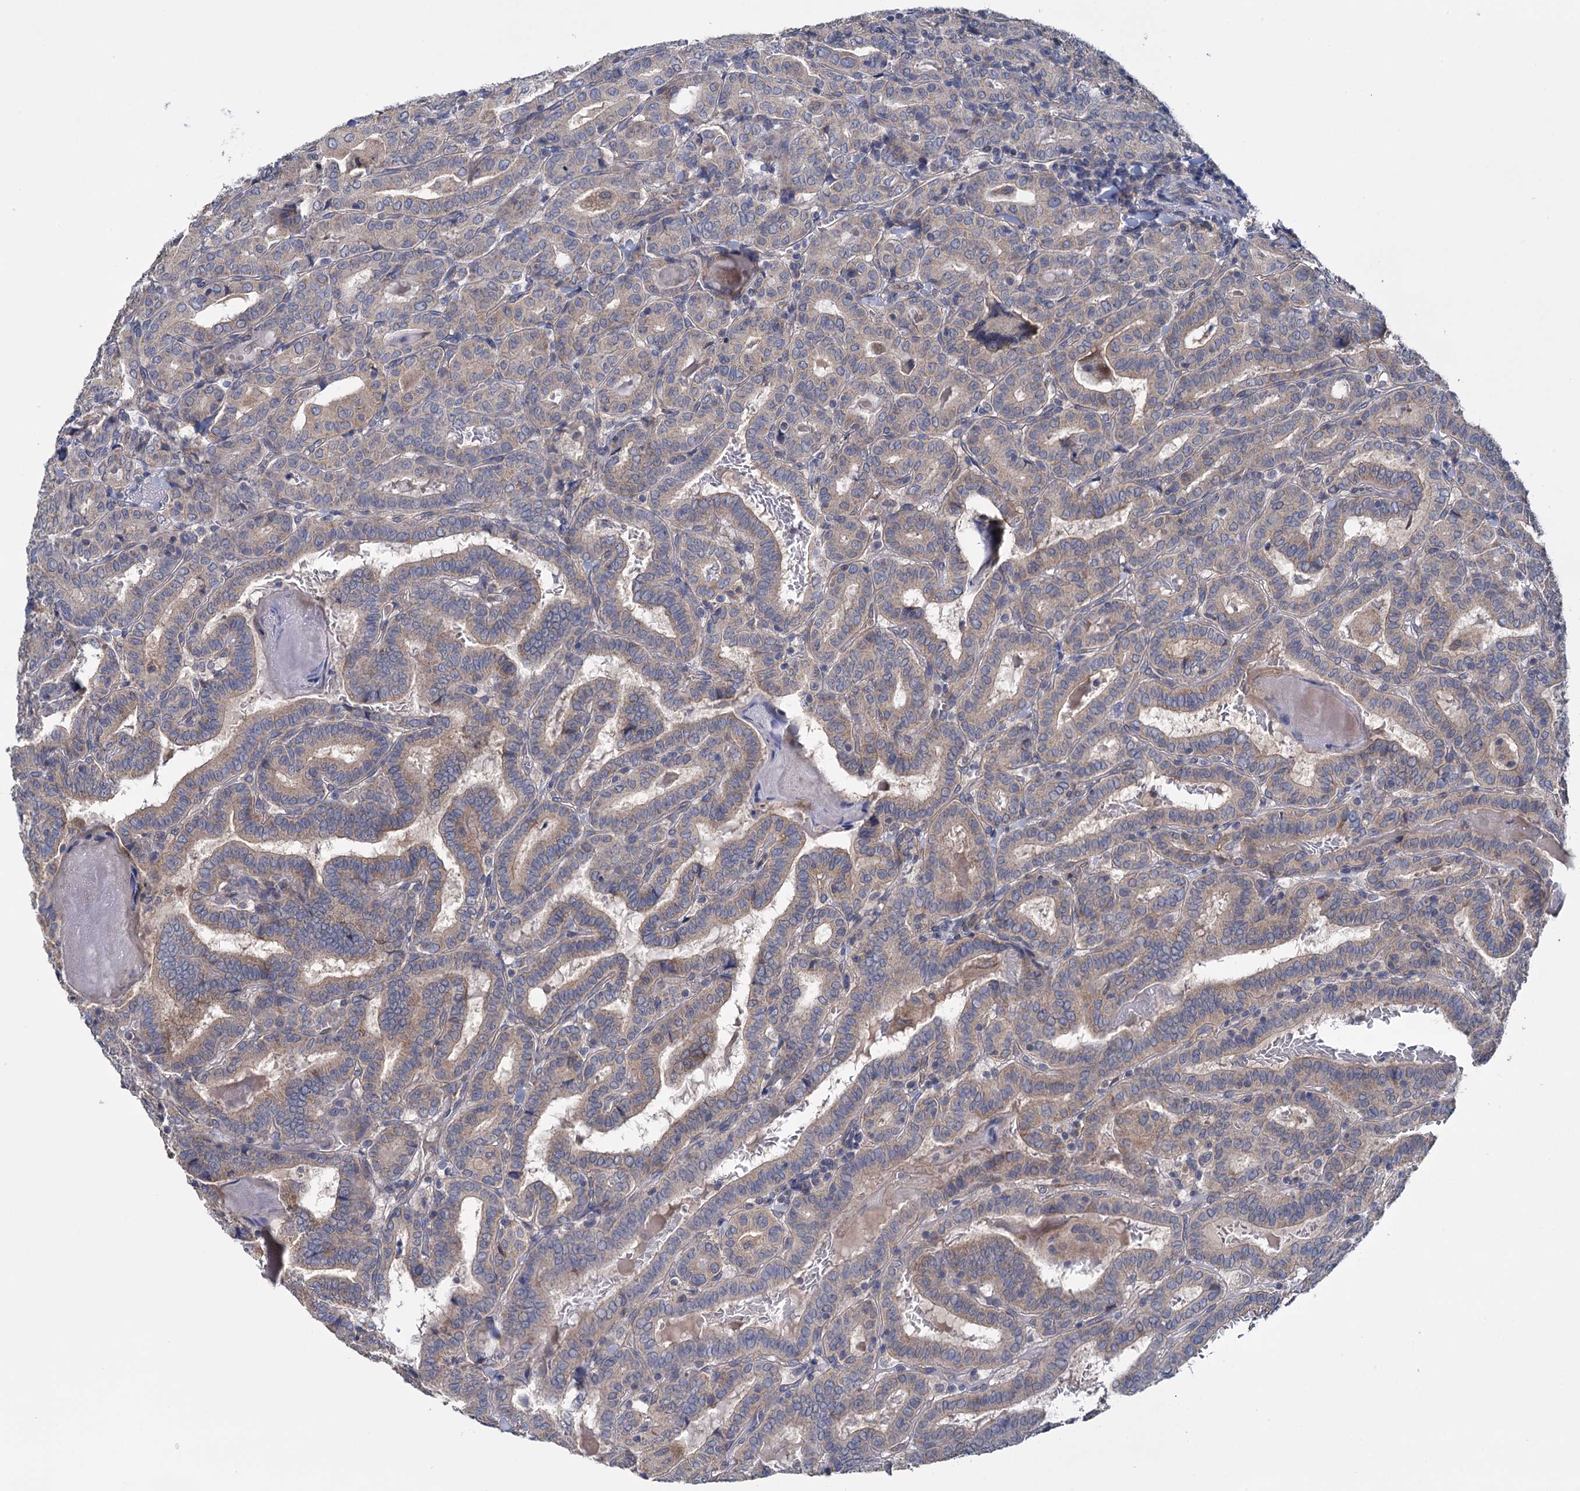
{"staining": {"intensity": "moderate", "quantity": ">75%", "location": "cytoplasmic/membranous"}, "tissue": "thyroid cancer", "cell_type": "Tumor cells", "image_type": "cancer", "snomed": [{"axis": "morphology", "description": "Papillary adenocarcinoma, NOS"}, {"axis": "topography", "description": "Thyroid gland"}], "caption": "A medium amount of moderate cytoplasmic/membranous staining is appreciated in approximately >75% of tumor cells in thyroid cancer (papillary adenocarcinoma) tissue.", "gene": "GSTM2", "patient": {"sex": "female", "age": 72}}